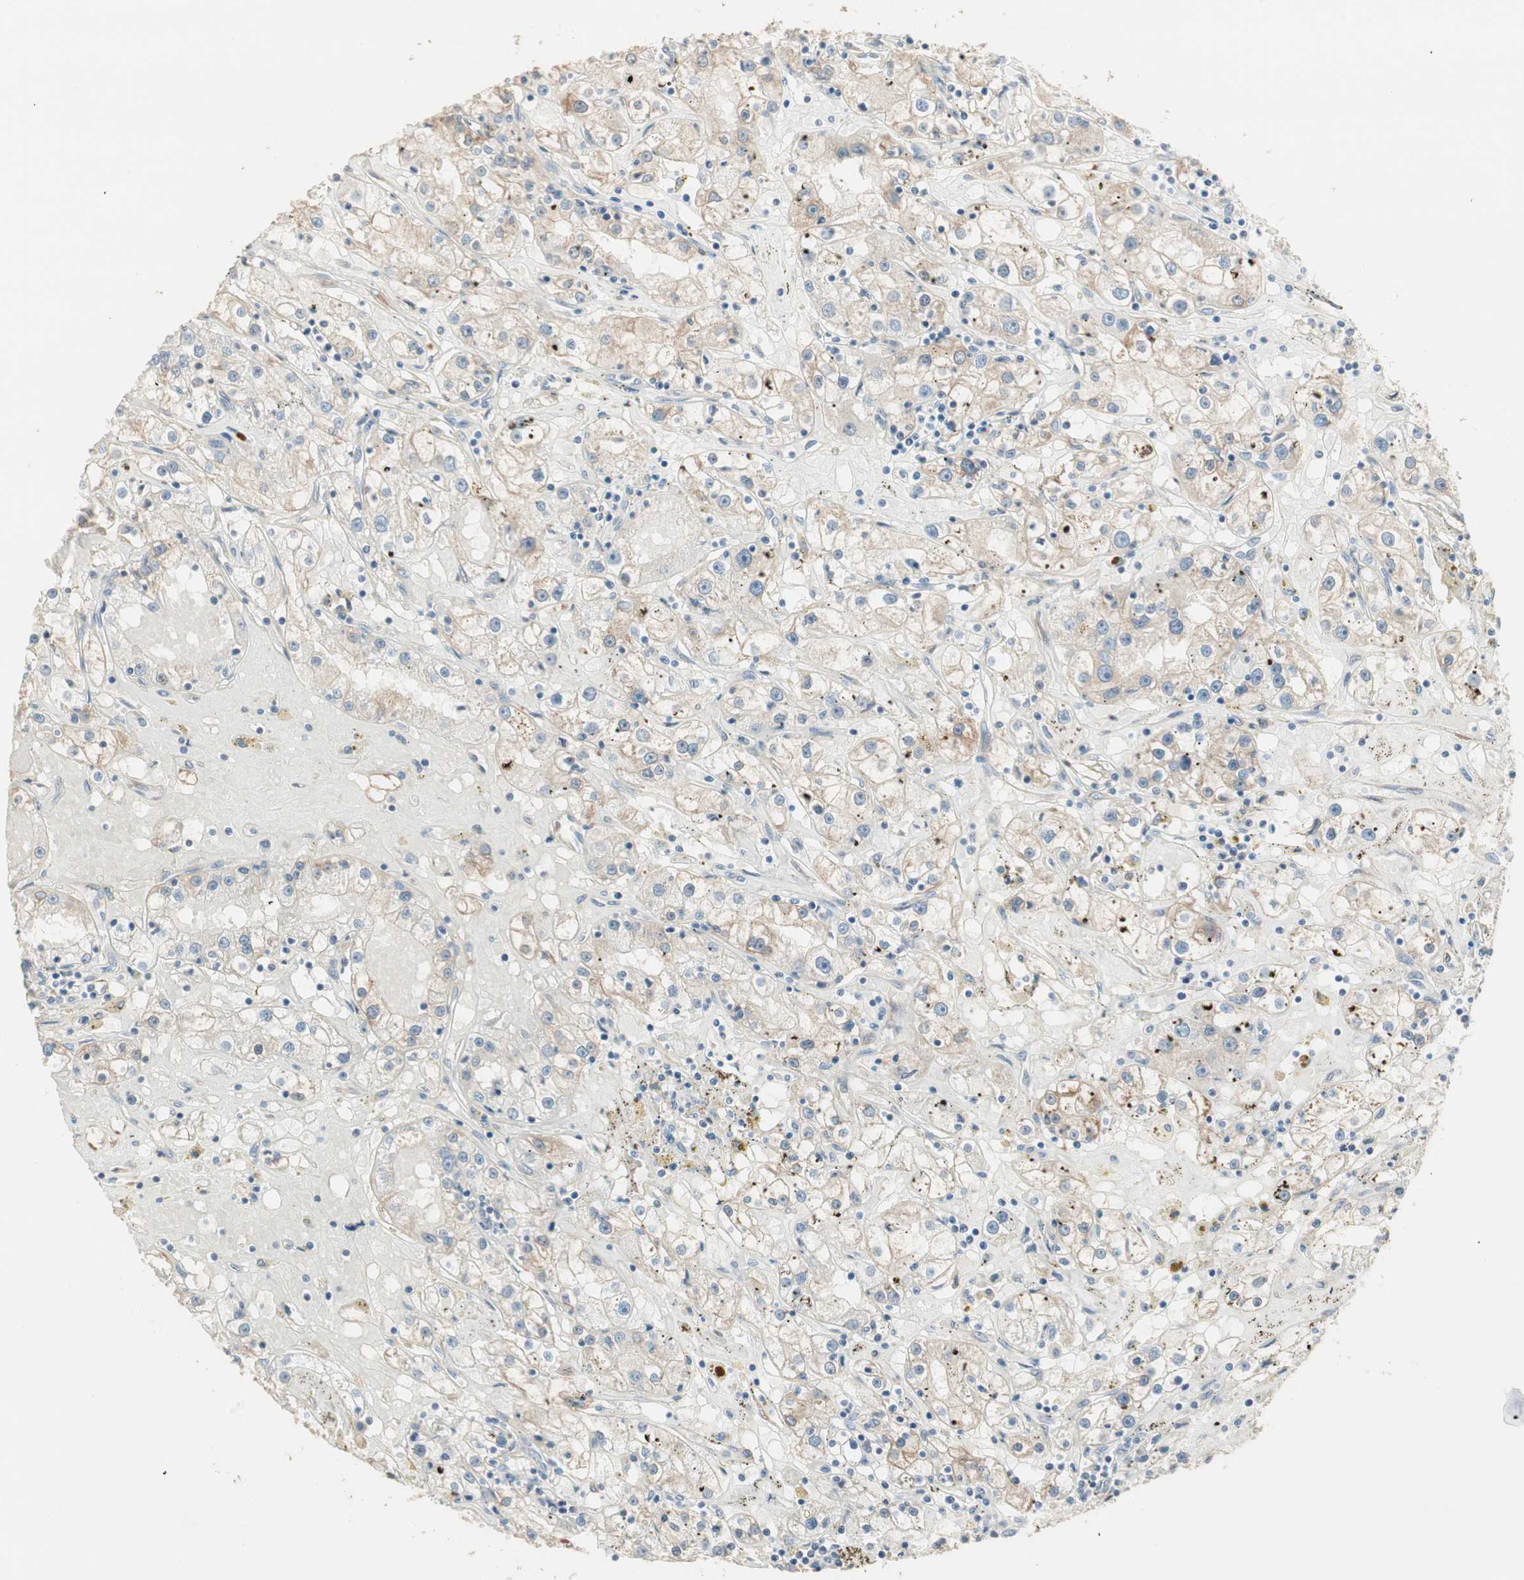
{"staining": {"intensity": "weak", "quantity": "25%-75%", "location": "cytoplasmic/membranous"}, "tissue": "renal cancer", "cell_type": "Tumor cells", "image_type": "cancer", "snomed": [{"axis": "morphology", "description": "Adenocarcinoma, NOS"}, {"axis": "topography", "description": "Kidney"}], "caption": "A histopathology image of human adenocarcinoma (renal) stained for a protein displays weak cytoplasmic/membranous brown staining in tumor cells.", "gene": "TASOR", "patient": {"sex": "male", "age": 56}}